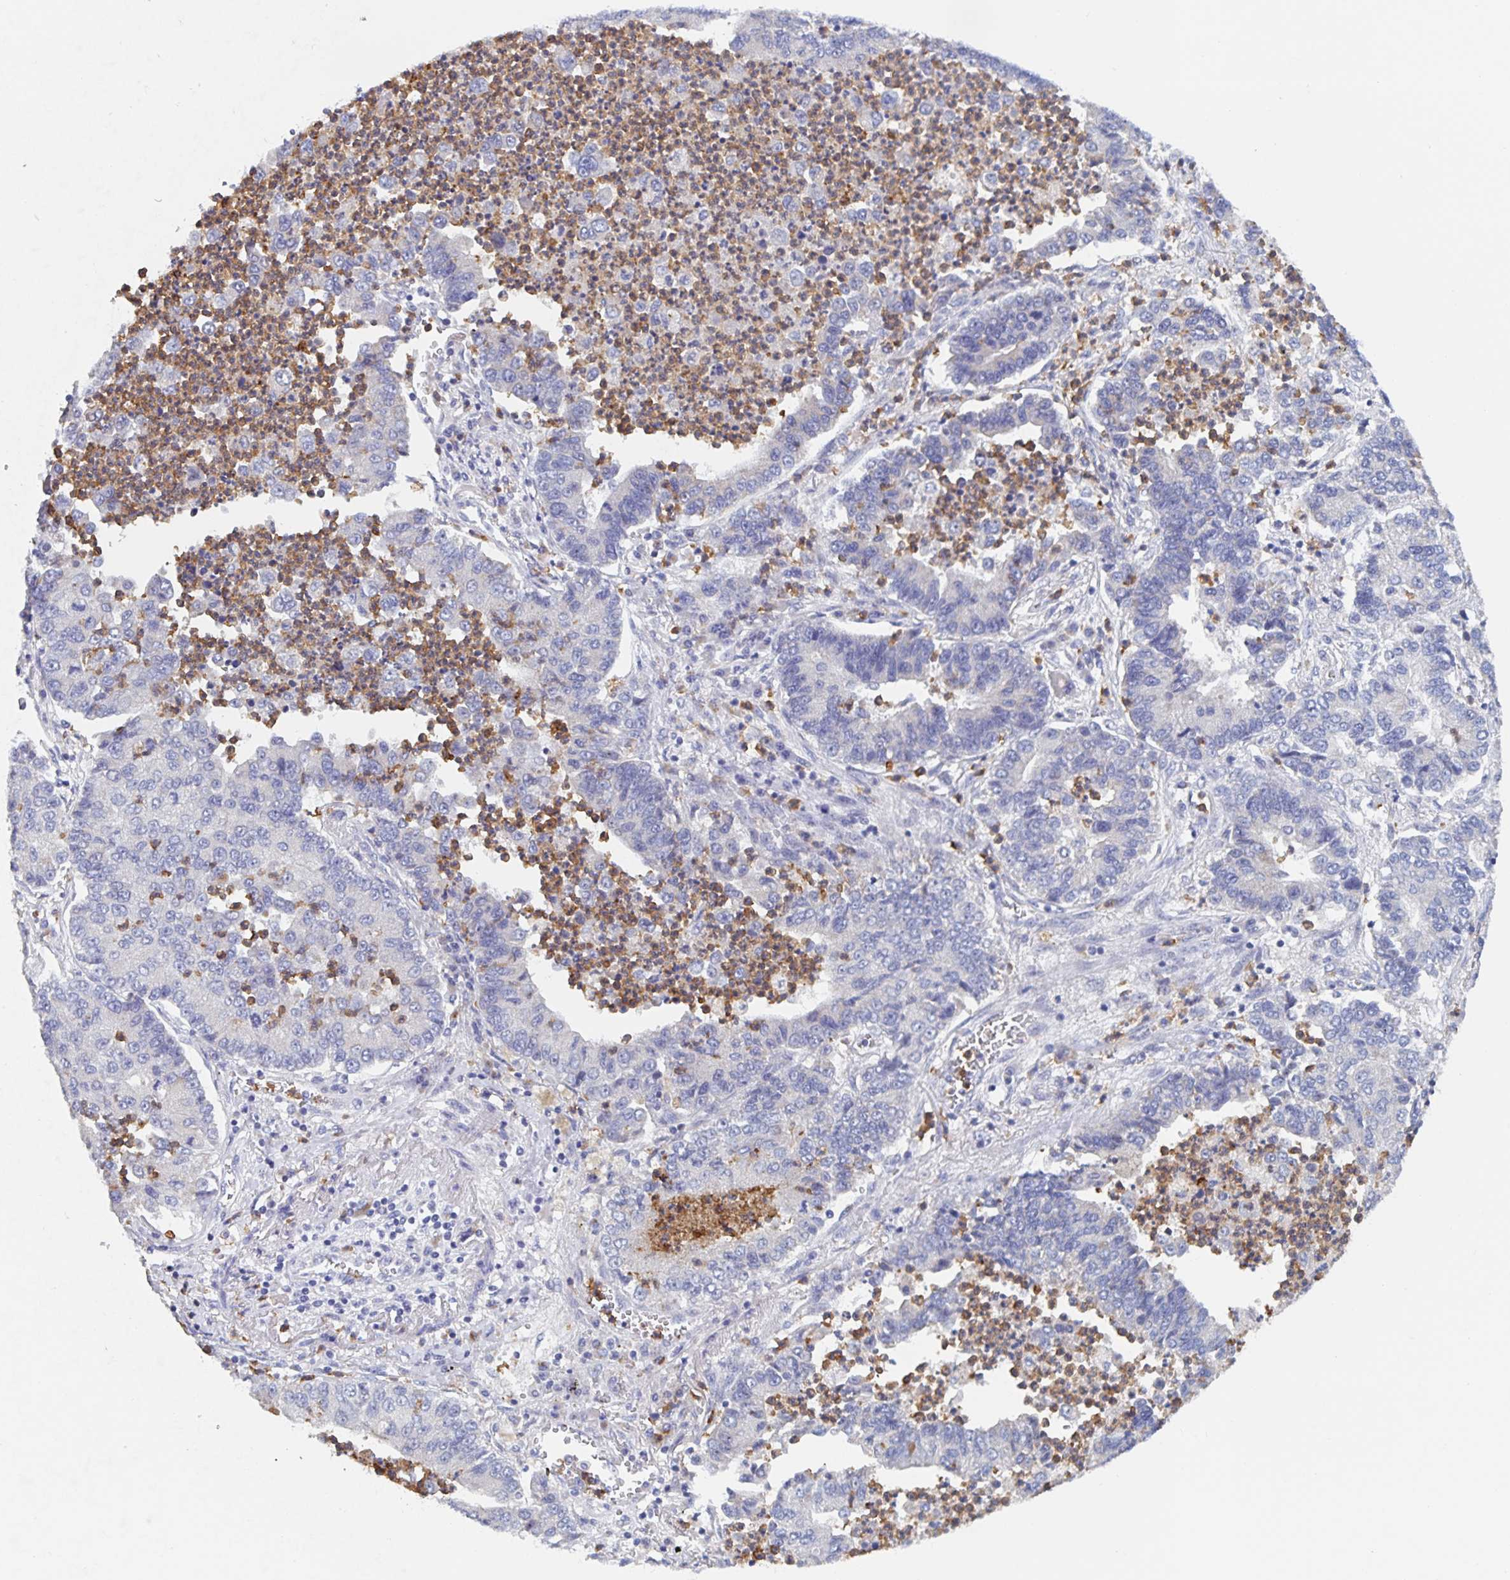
{"staining": {"intensity": "negative", "quantity": "none", "location": "none"}, "tissue": "lung cancer", "cell_type": "Tumor cells", "image_type": "cancer", "snomed": [{"axis": "morphology", "description": "Adenocarcinoma, NOS"}, {"axis": "topography", "description": "Lung"}], "caption": "This is an immunohistochemistry histopathology image of human adenocarcinoma (lung). There is no expression in tumor cells.", "gene": "CDC42BPG", "patient": {"sex": "female", "age": 57}}